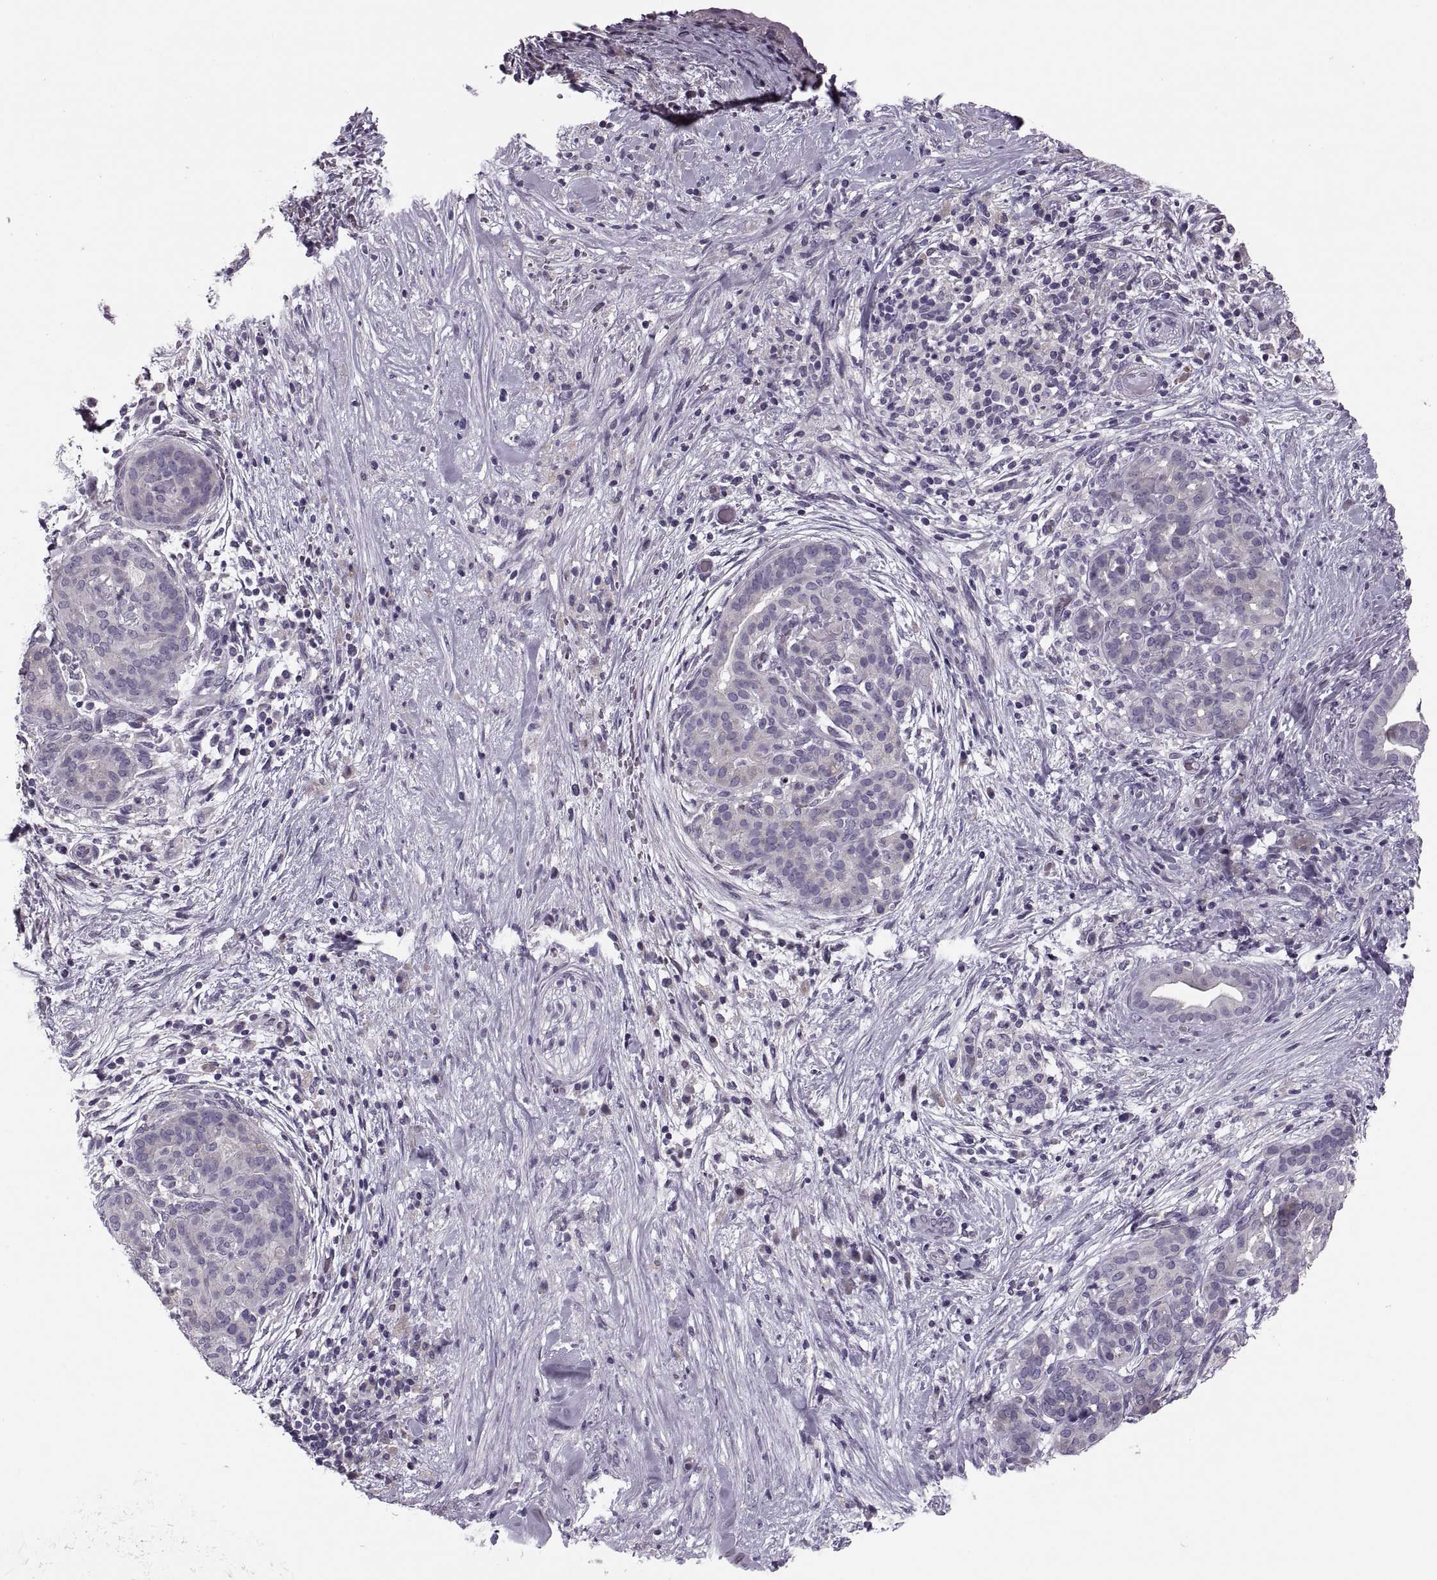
{"staining": {"intensity": "negative", "quantity": "none", "location": "none"}, "tissue": "pancreatic cancer", "cell_type": "Tumor cells", "image_type": "cancer", "snomed": [{"axis": "morphology", "description": "Adenocarcinoma, NOS"}, {"axis": "topography", "description": "Pancreas"}], "caption": "Pancreatic adenocarcinoma was stained to show a protein in brown. There is no significant expression in tumor cells. Nuclei are stained in blue.", "gene": "PRSS54", "patient": {"sex": "male", "age": 44}}